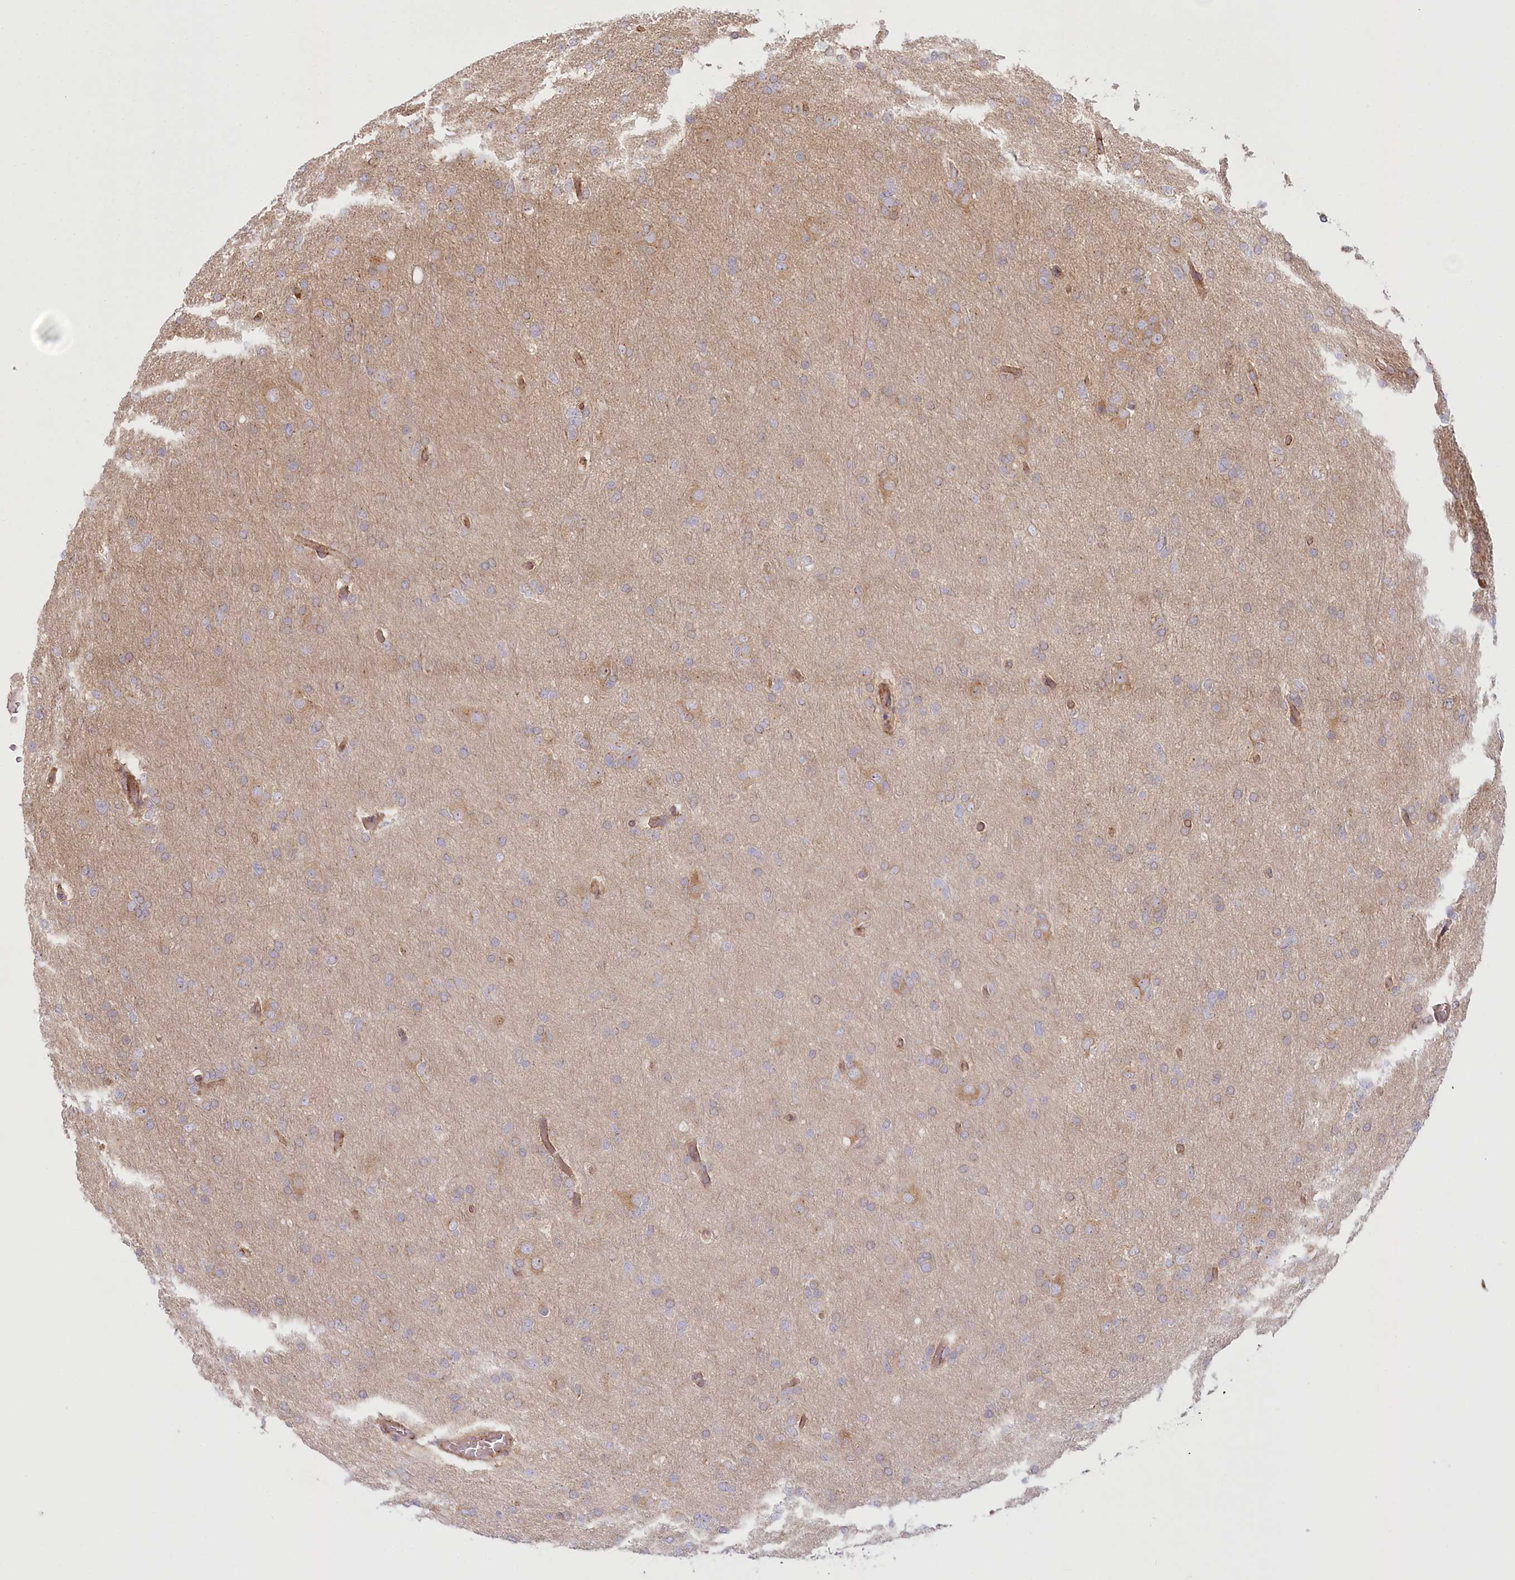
{"staining": {"intensity": "negative", "quantity": "none", "location": "none"}, "tissue": "glioma", "cell_type": "Tumor cells", "image_type": "cancer", "snomed": [{"axis": "morphology", "description": "Glioma, malignant, High grade"}, {"axis": "topography", "description": "Cerebral cortex"}], "caption": "Human high-grade glioma (malignant) stained for a protein using immunohistochemistry reveals no positivity in tumor cells.", "gene": "COMMD3", "patient": {"sex": "female", "age": 36}}